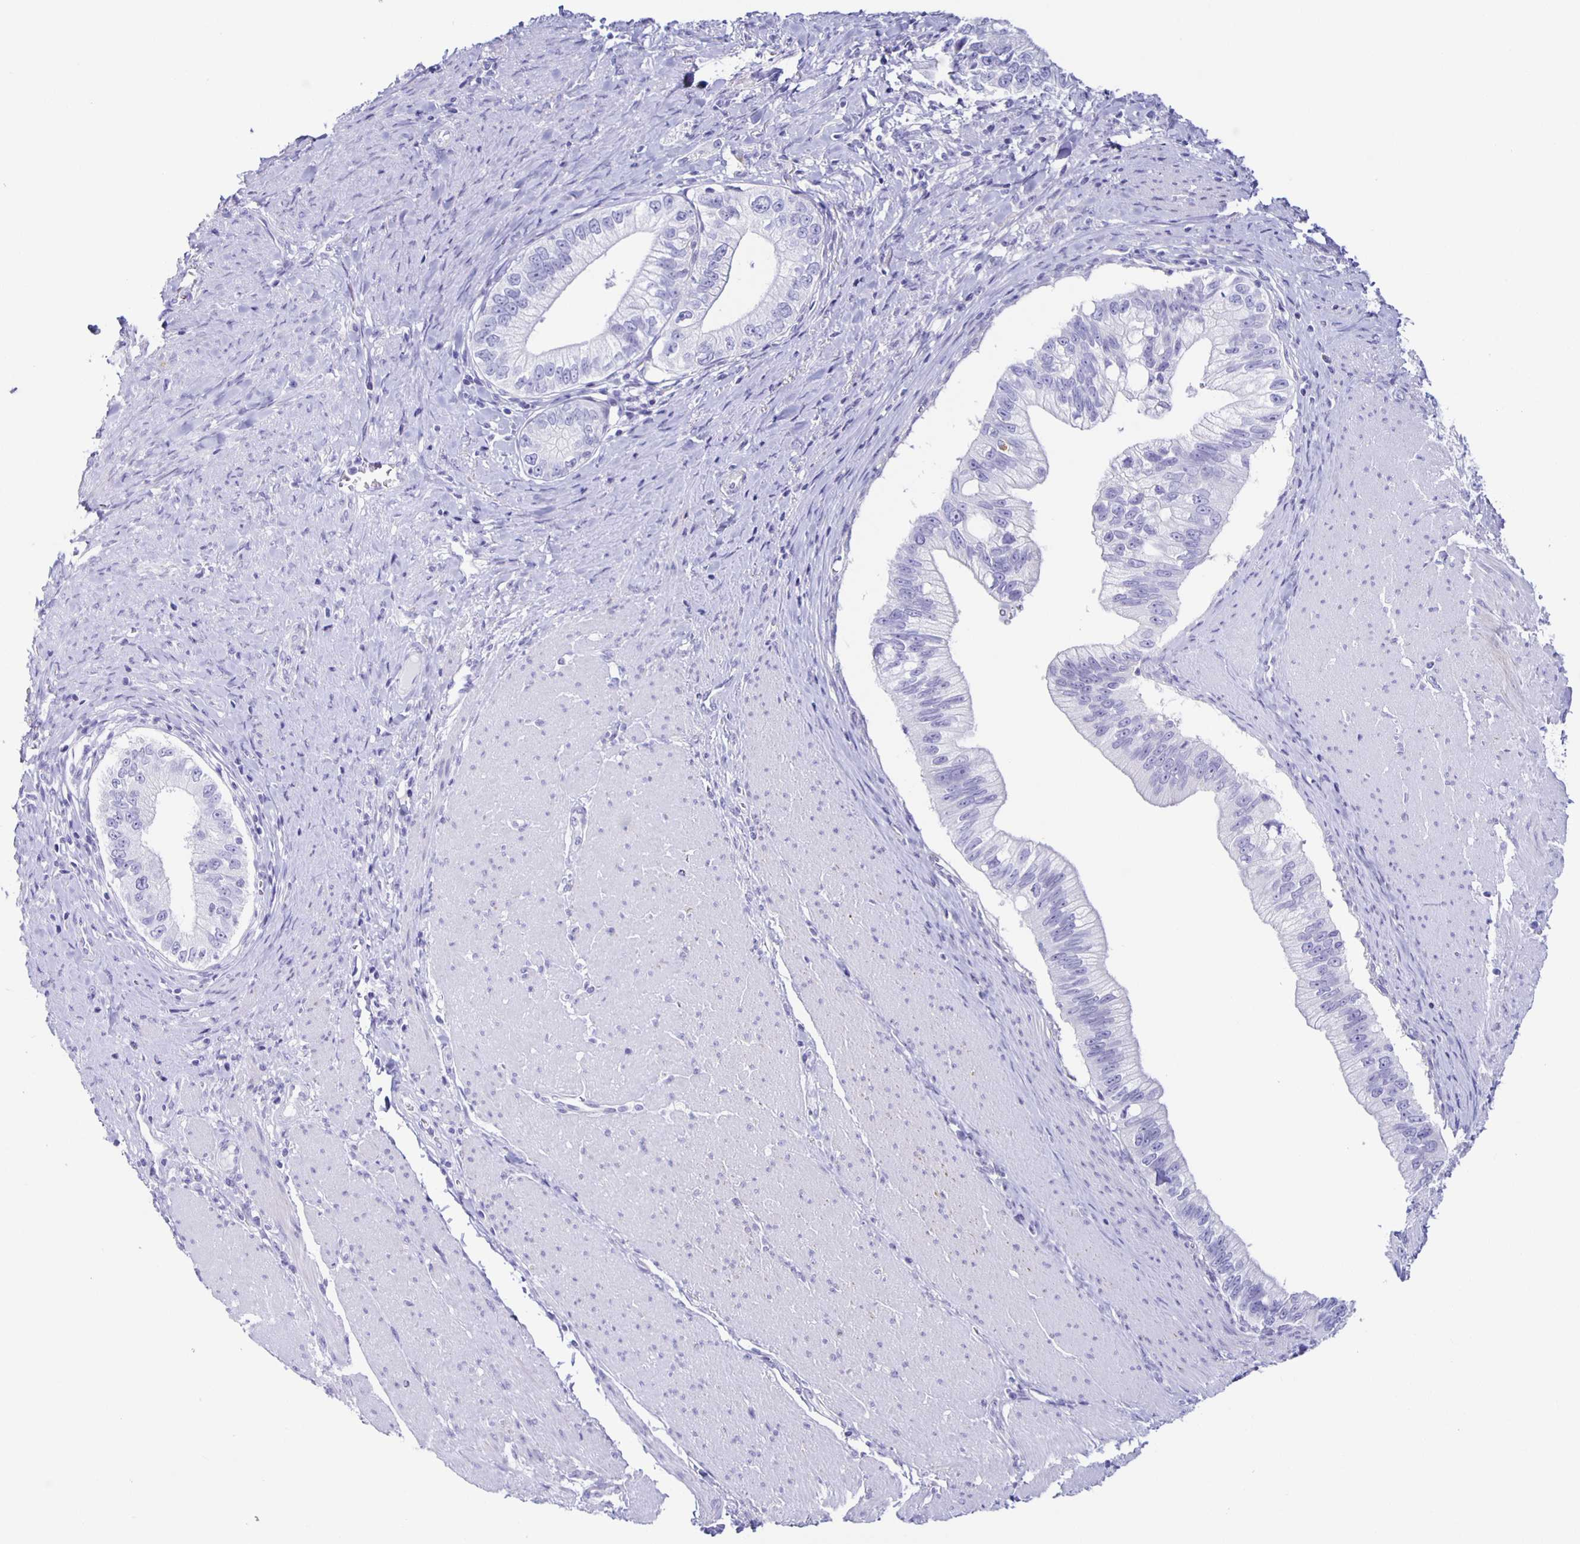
{"staining": {"intensity": "negative", "quantity": "none", "location": "none"}, "tissue": "pancreatic cancer", "cell_type": "Tumor cells", "image_type": "cancer", "snomed": [{"axis": "morphology", "description": "Adenocarcinoma, NOS"}, {"axis": "topography", "description": "Pancreas"}], "caption": "A high-resolution micrograph shows immunohistochemistry (IHC) staining of pancreatic adenocarcinoma, which displays no significant expression in tumor cells. Nuclei are stained in blue.", "gene": "AQP6", "patient": {"sex": "male", "age": 70}}